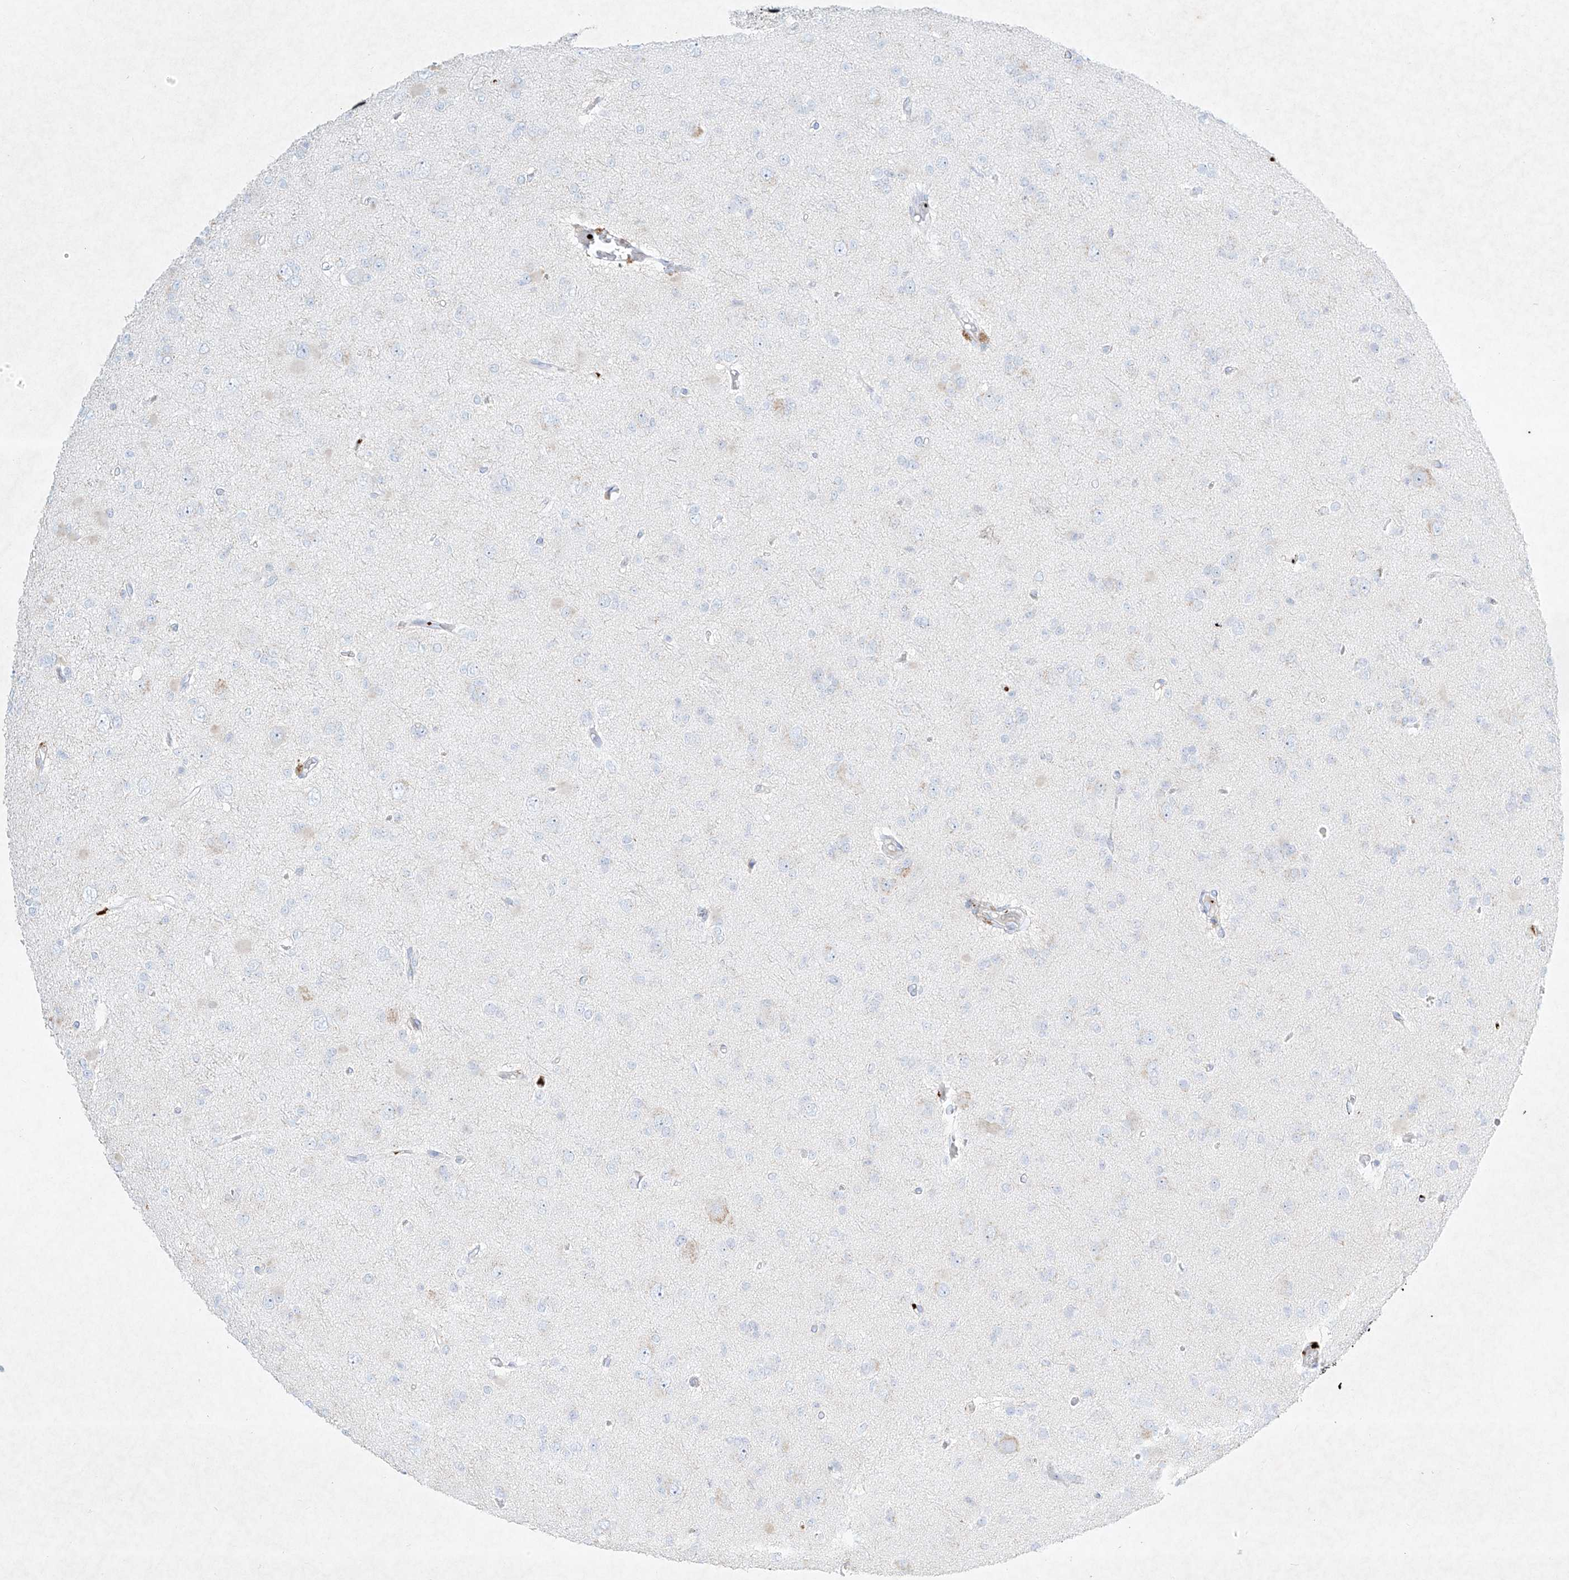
{"staining": {"intensity": "negative", "quantity": "none", "location": "none"}, "tissue": "glioma", "cell_type": "Tumor cells", "image_type": "cancer", "snomed": [{"axis": "morphology", "description": "Glioma, malignant, Low grade"}, {"axis": "topography", "description": "Brain"}], "caption": "Tumor cells are negative for brown protein staining in malignant low-grade glioma.", "gene": "PLEK", "patient": {"sex": "female", "age": 22}}